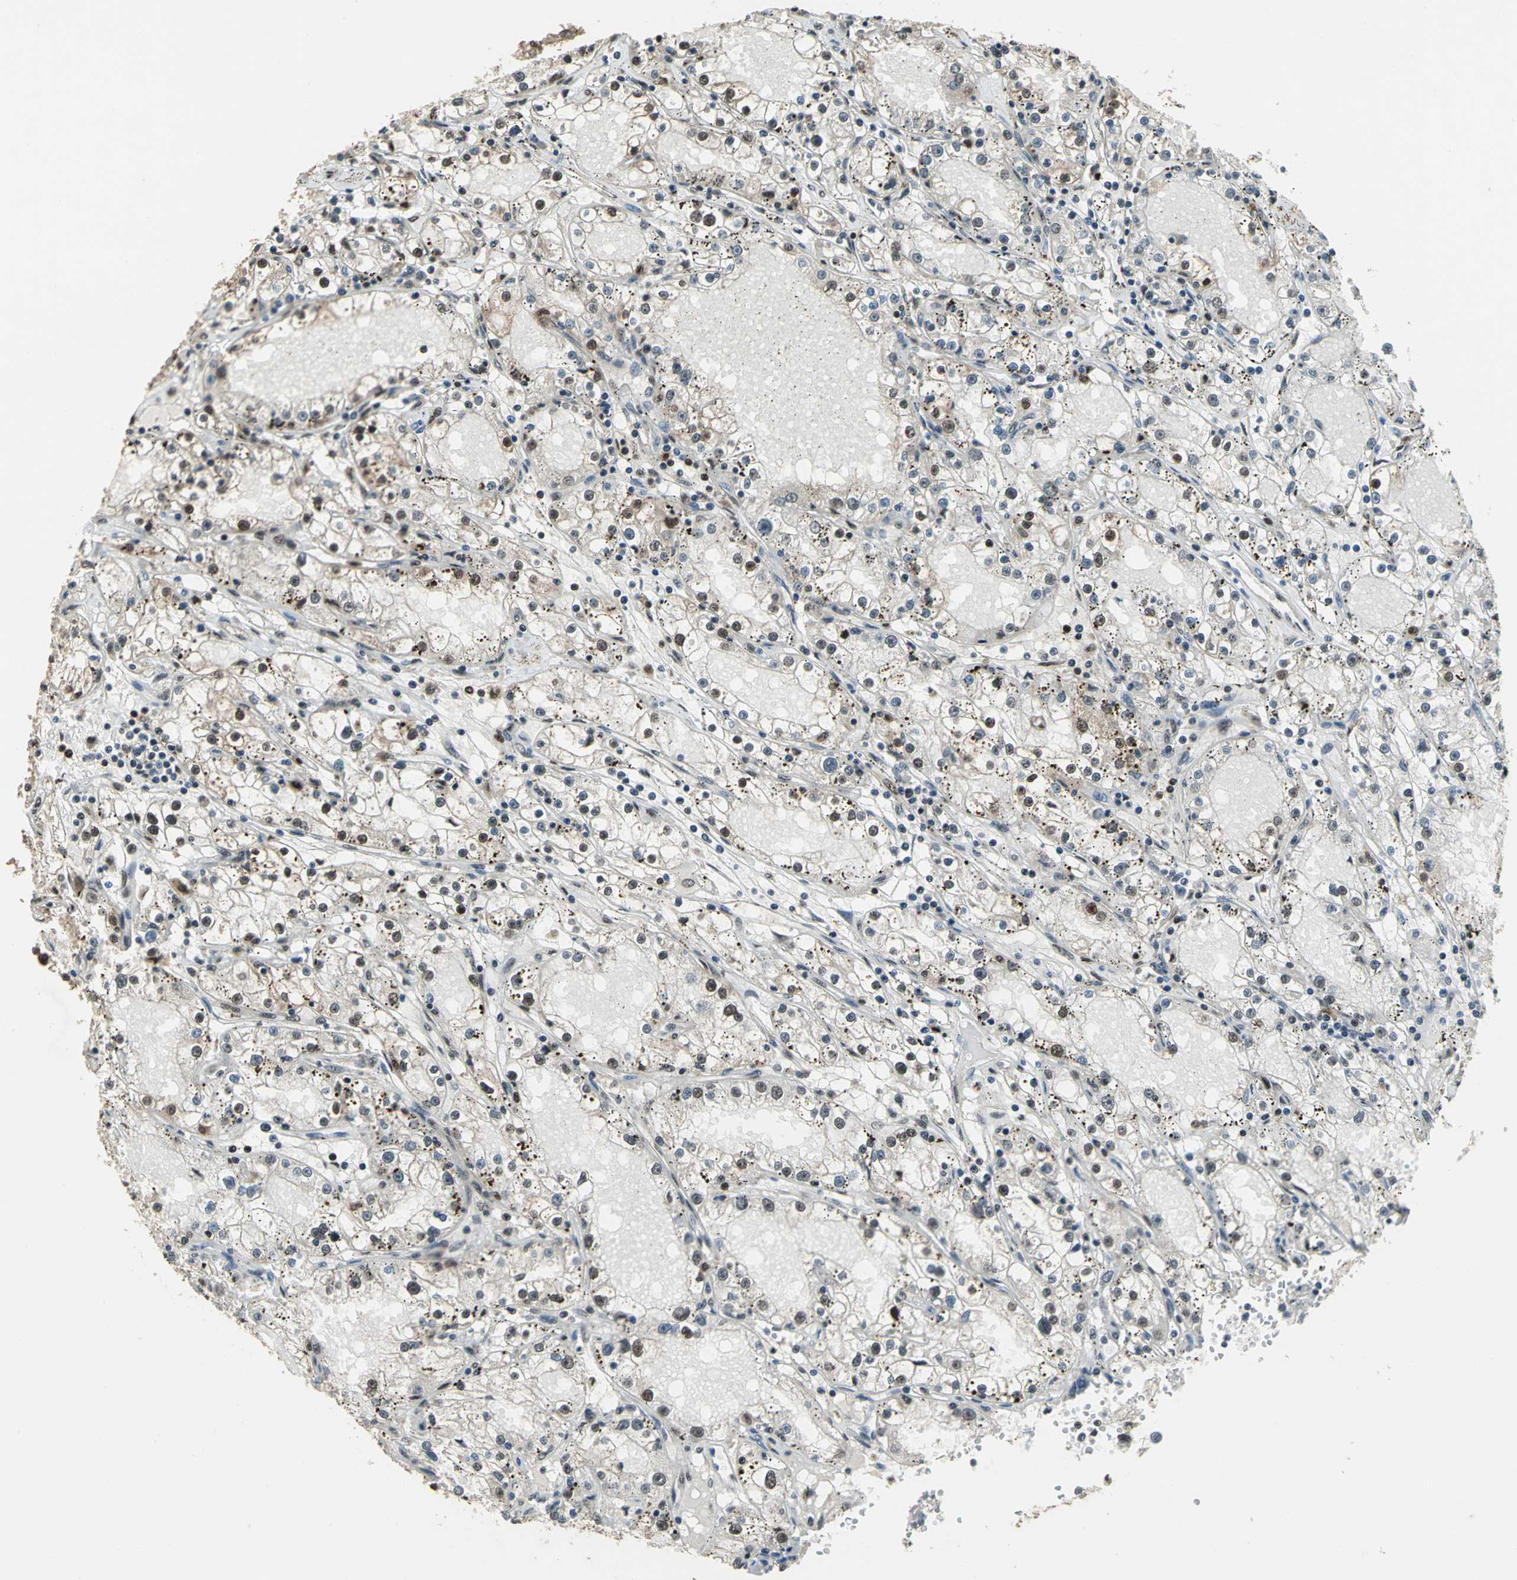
{"staining": {"intensity": "weak", "quantity": ">75%", "location": "nuclear"}, "tissue": "renal cancer", "cell_type": "Tumor cells", "image_type": "cancer", "snomed": [{"axis": "morphology", "description": "Adenocarcinoma, NOS"}, {"axis": "topography", "description": "Kidney"}], "caption": "This is a micrograph of IHC staining of renal adenocarcinoma, which shows weak staining in the nuclear of tumor cells.", "gene": "MIS18BP1", "patient": {"sex": "male", "age": 56}}